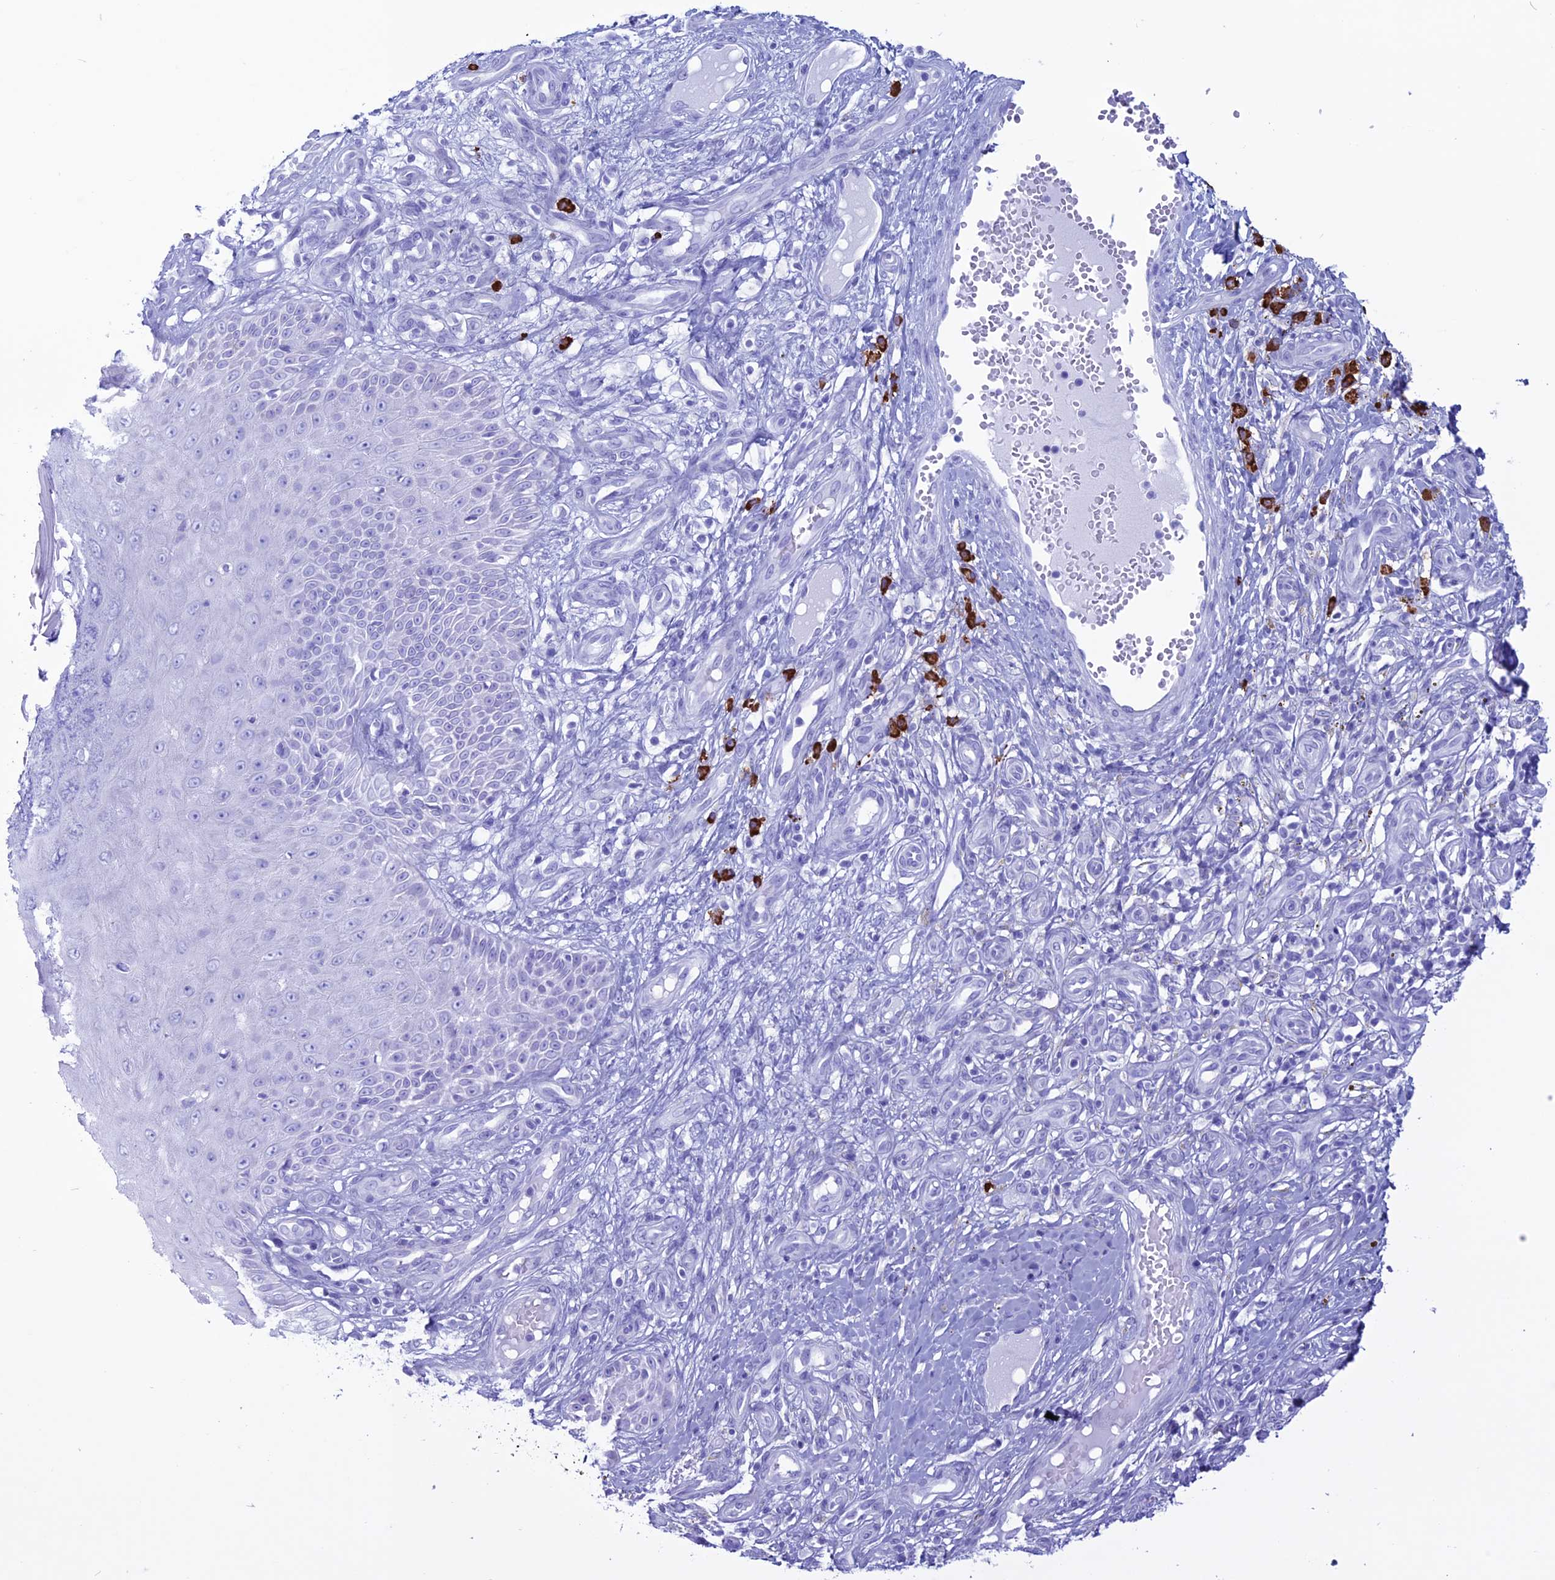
{"staining": {"intensity": "negative", "quantity": "none", "location": "none"}, "tissue": "skin cancer", "cell_type": "Tumor cells", "image_type": "cancer", "snomed": [{"axis": "morphology", "description": "Basal cell carcinoma"}, {"axis": "topography", "description": "Skin"}], "caption": "Human skin cancer stained for a protein using IHC demonstrates no positivity in tumor cells.", "gene": "MZB1", "patient": {"sex": "male", "age": 88}}